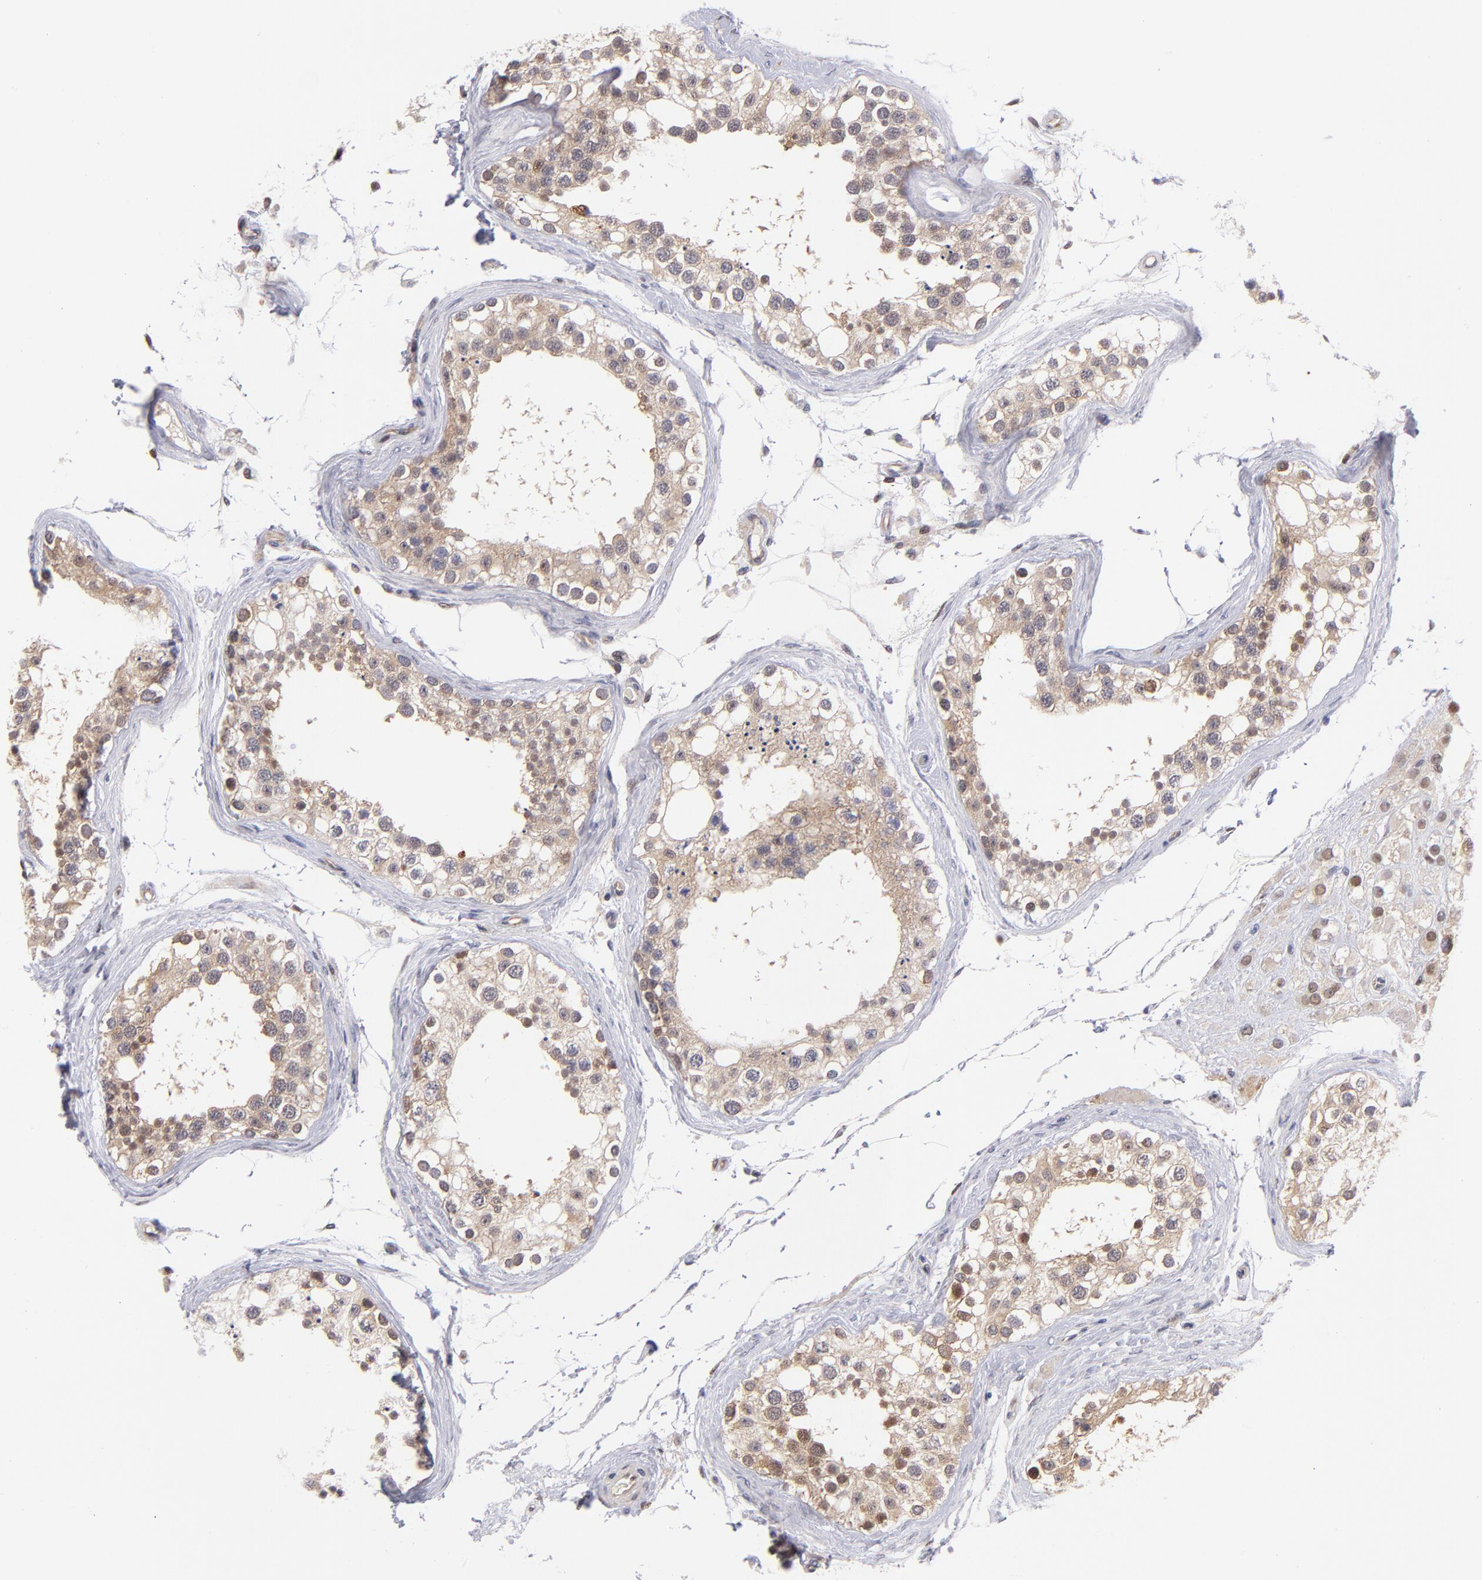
{"staining": {"intensity": "moderate", "quantity": ">75%", "location": "cytoplasmic/membranous,nuclear"}, "tissue": "testis", "cell_type": "Cells in seminiferous ducts", "image_type": "normal", "snomed": [{"axis": "morphology", "description": "Normal tissue, NOS"}, {"axis": "topography", "description": "Testis"}], "caption": "Moderate cytoplasmic/membranous,nuclear expression for a protein is present in about >75% of cells in seminiferous ducts of normal testis using immunohistochemistry (IHC).", "gene": "YWHAB", "patient": {"sex": "male", "age": 68}}